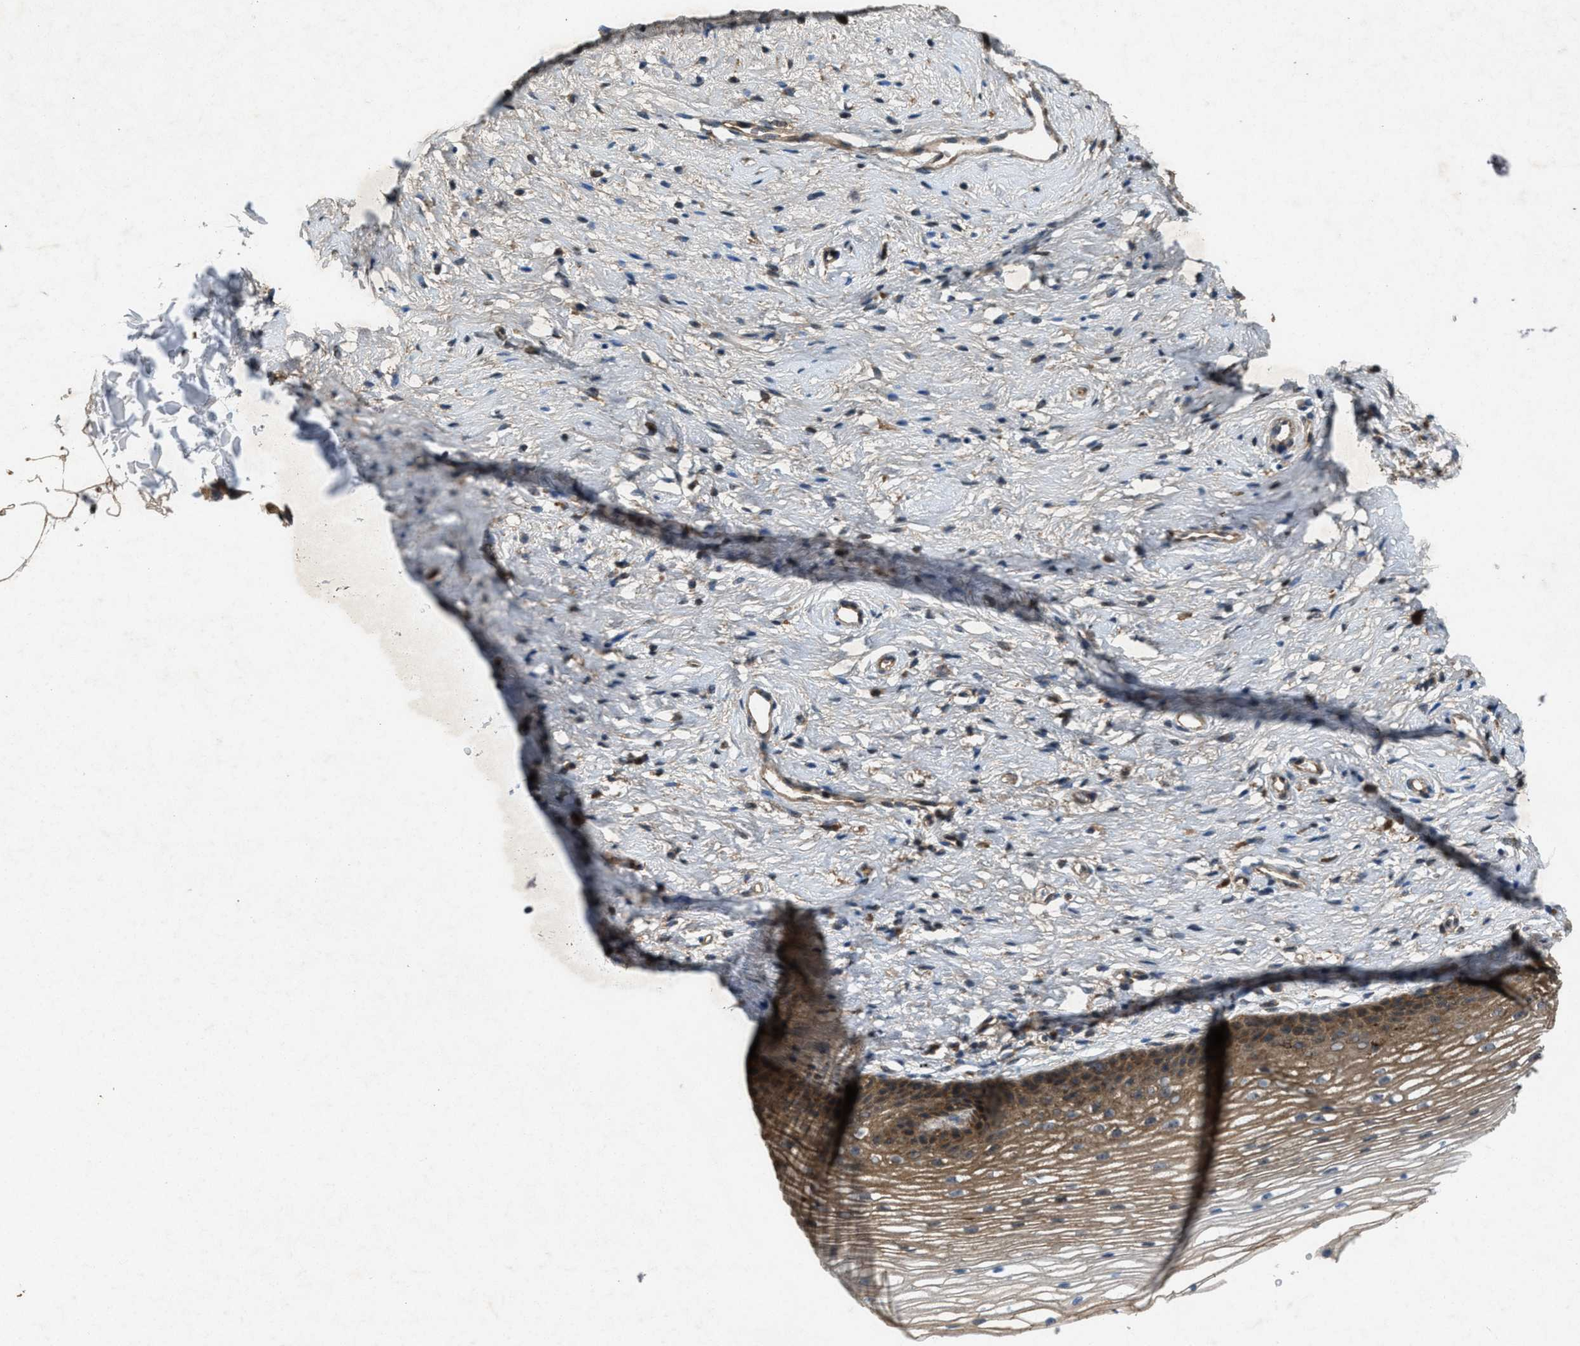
{"staining": {"intensity": "weak", "quantity": ">75%", "location": "cytoplasmic/membranous"}, "tissue": "skin", "cell_type": "Fibroblasts", "image_type": "normal", "snomed": [{"axis": "morphology", "description": "Normal tissue, NOS"}, {"axis": "morphology", "description": "Malignant melanoma, Metastatic site"}, {"axis": "topography", "description": "Skin"}], "caption": "Skin stained with immunohistochemistry (IHC) reveals weak cytoplasmic/membranous expression in approximately >75% of fibroblasts.", "gene": "PDP2", "patient": {"sex": "male", "age": 41}}